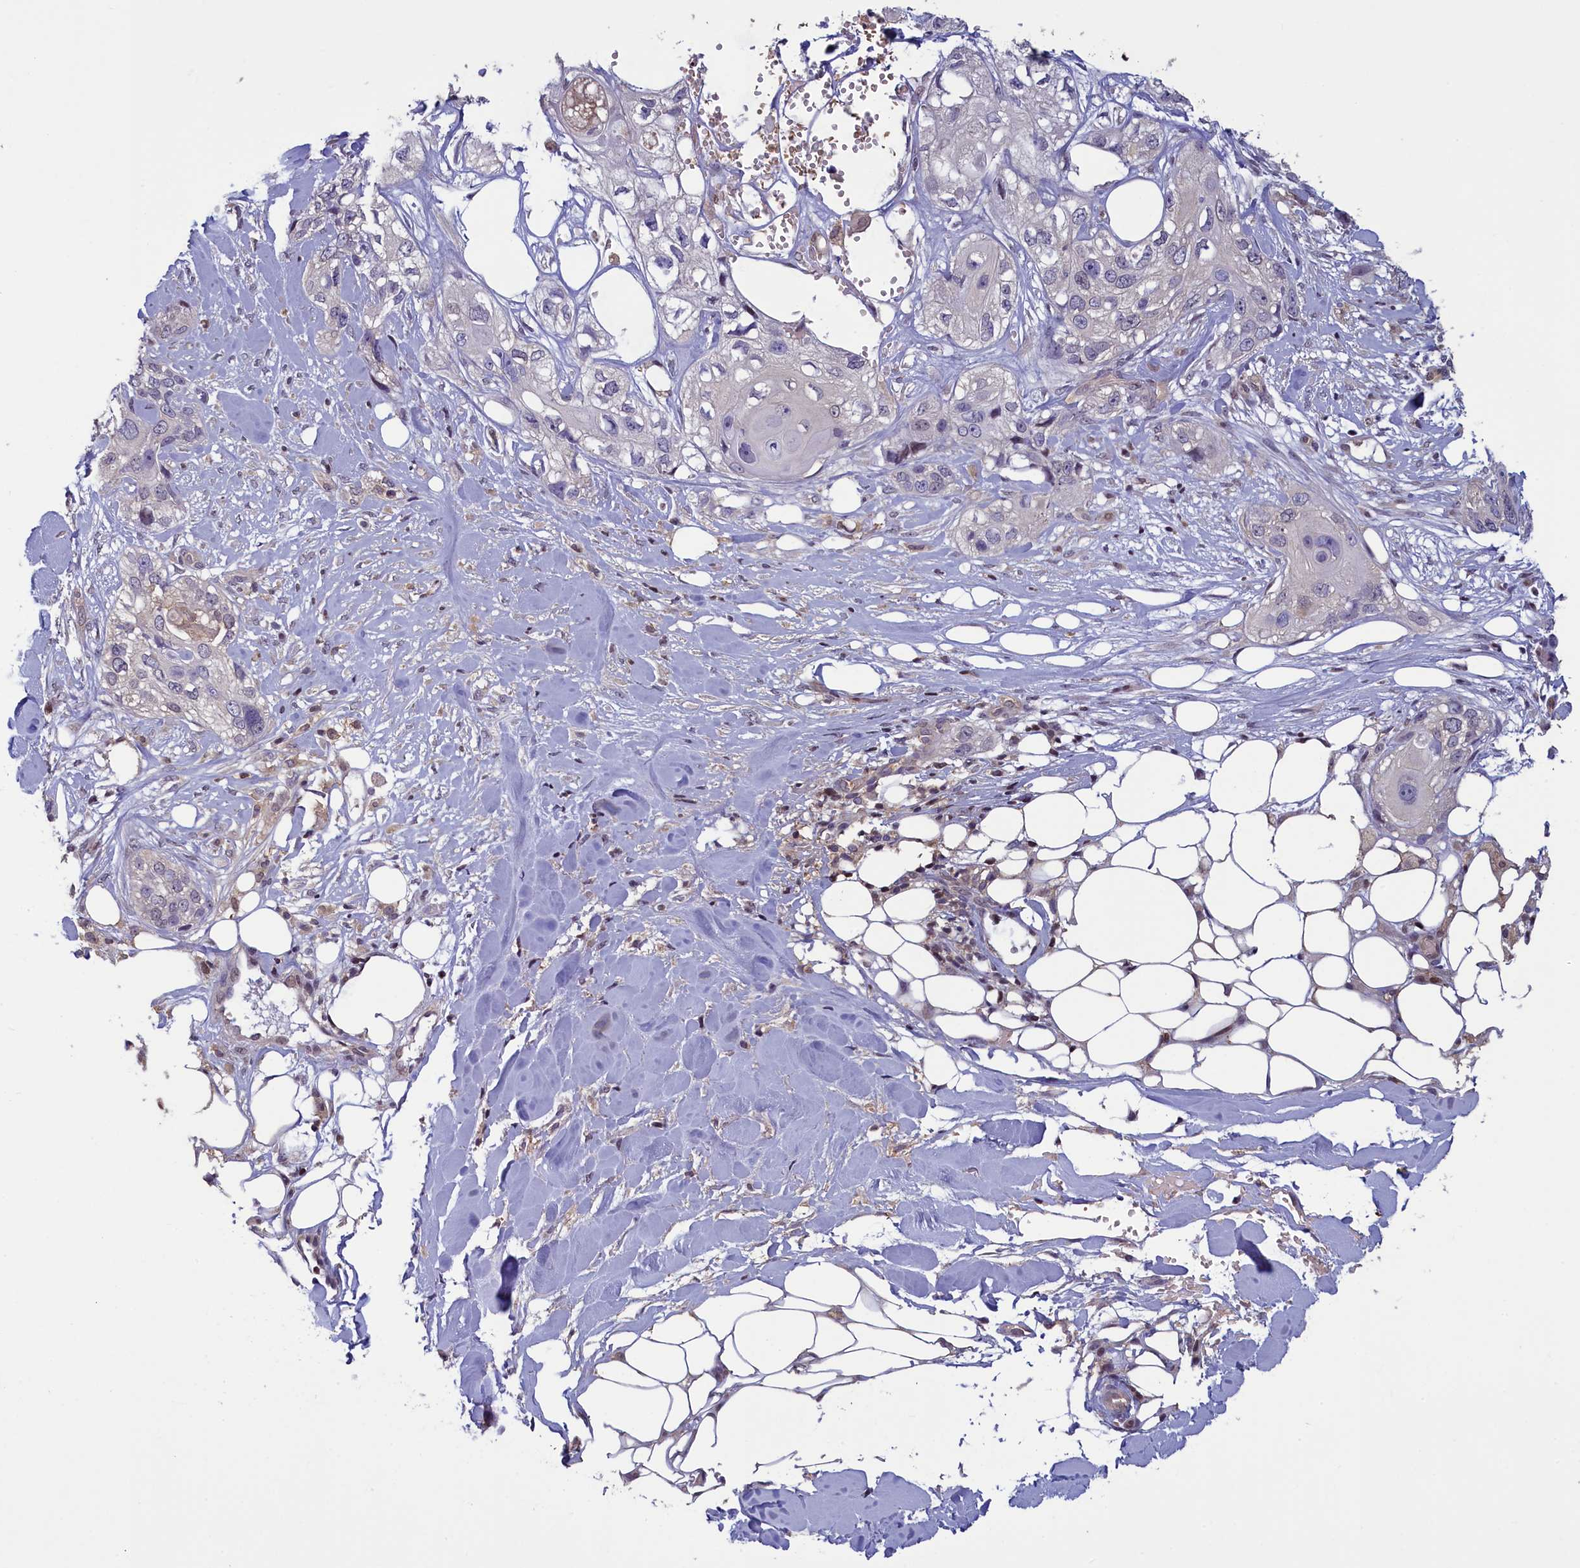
{"staining": {"intensity": "negative", "quantity": "none", "location": "none"}, "tissue": "skin cancer", "cell_type": "Tumor cells", "image_type": "cancer", "snomed": [{"axis": "morphology", "description": "Normal tissue, NOS"}, {"axis": "morphology", "description": "Squamous cell carcinoma, NOS"}, {"axis": "topography", "description": "Skin"}], "caption": "Human skin cancer stained for a protein using immunohistochemistry demonstrates no expression in tumor cells.", "gene": "NUBP1", "patient": {"sex": "male", "age": 72}}